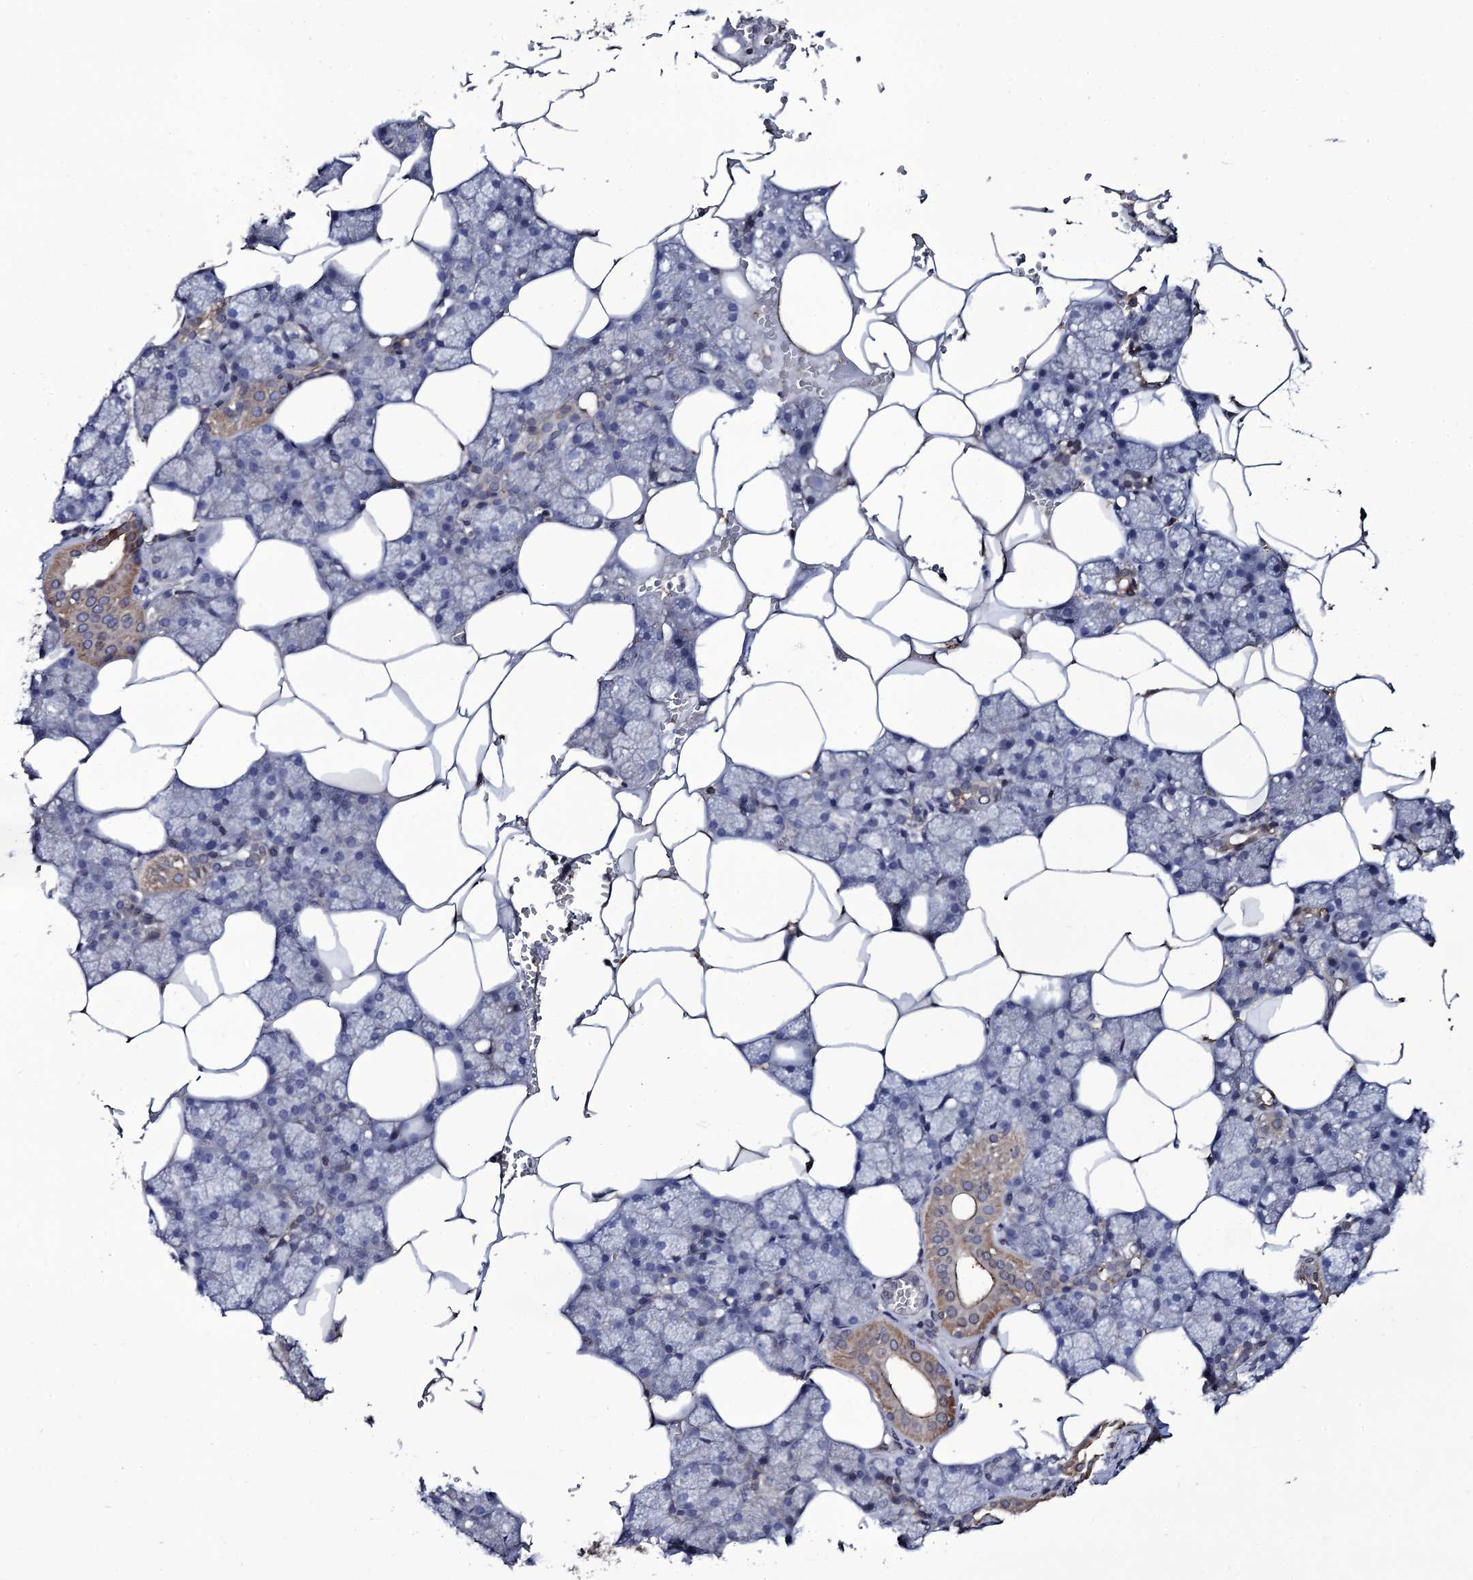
{"staining": {"intensity": "moderate", "quantity": "<25%", "location": "cytoplasmic/membranous"}, "tissue": "salivary gland", "cell_type": "Glandular cells", "image_type": "normal", "snomed": [{"axis": "morphology", "description": "Normal tissue, NOS"}, {"axis": "topography", "description": "Salivary gland"}], "caption": "Immunohistochemical staining of normal salivary gland displays moderate cytoplasmic/membranous protein expression in approximately <25% of glandular cells. (DAB (3,3'-diaminobenzidine) IHC with brightfield microscopy, high magnification).", "gene": "TTC23", "patient": {"sex": "male", "age": 62}}